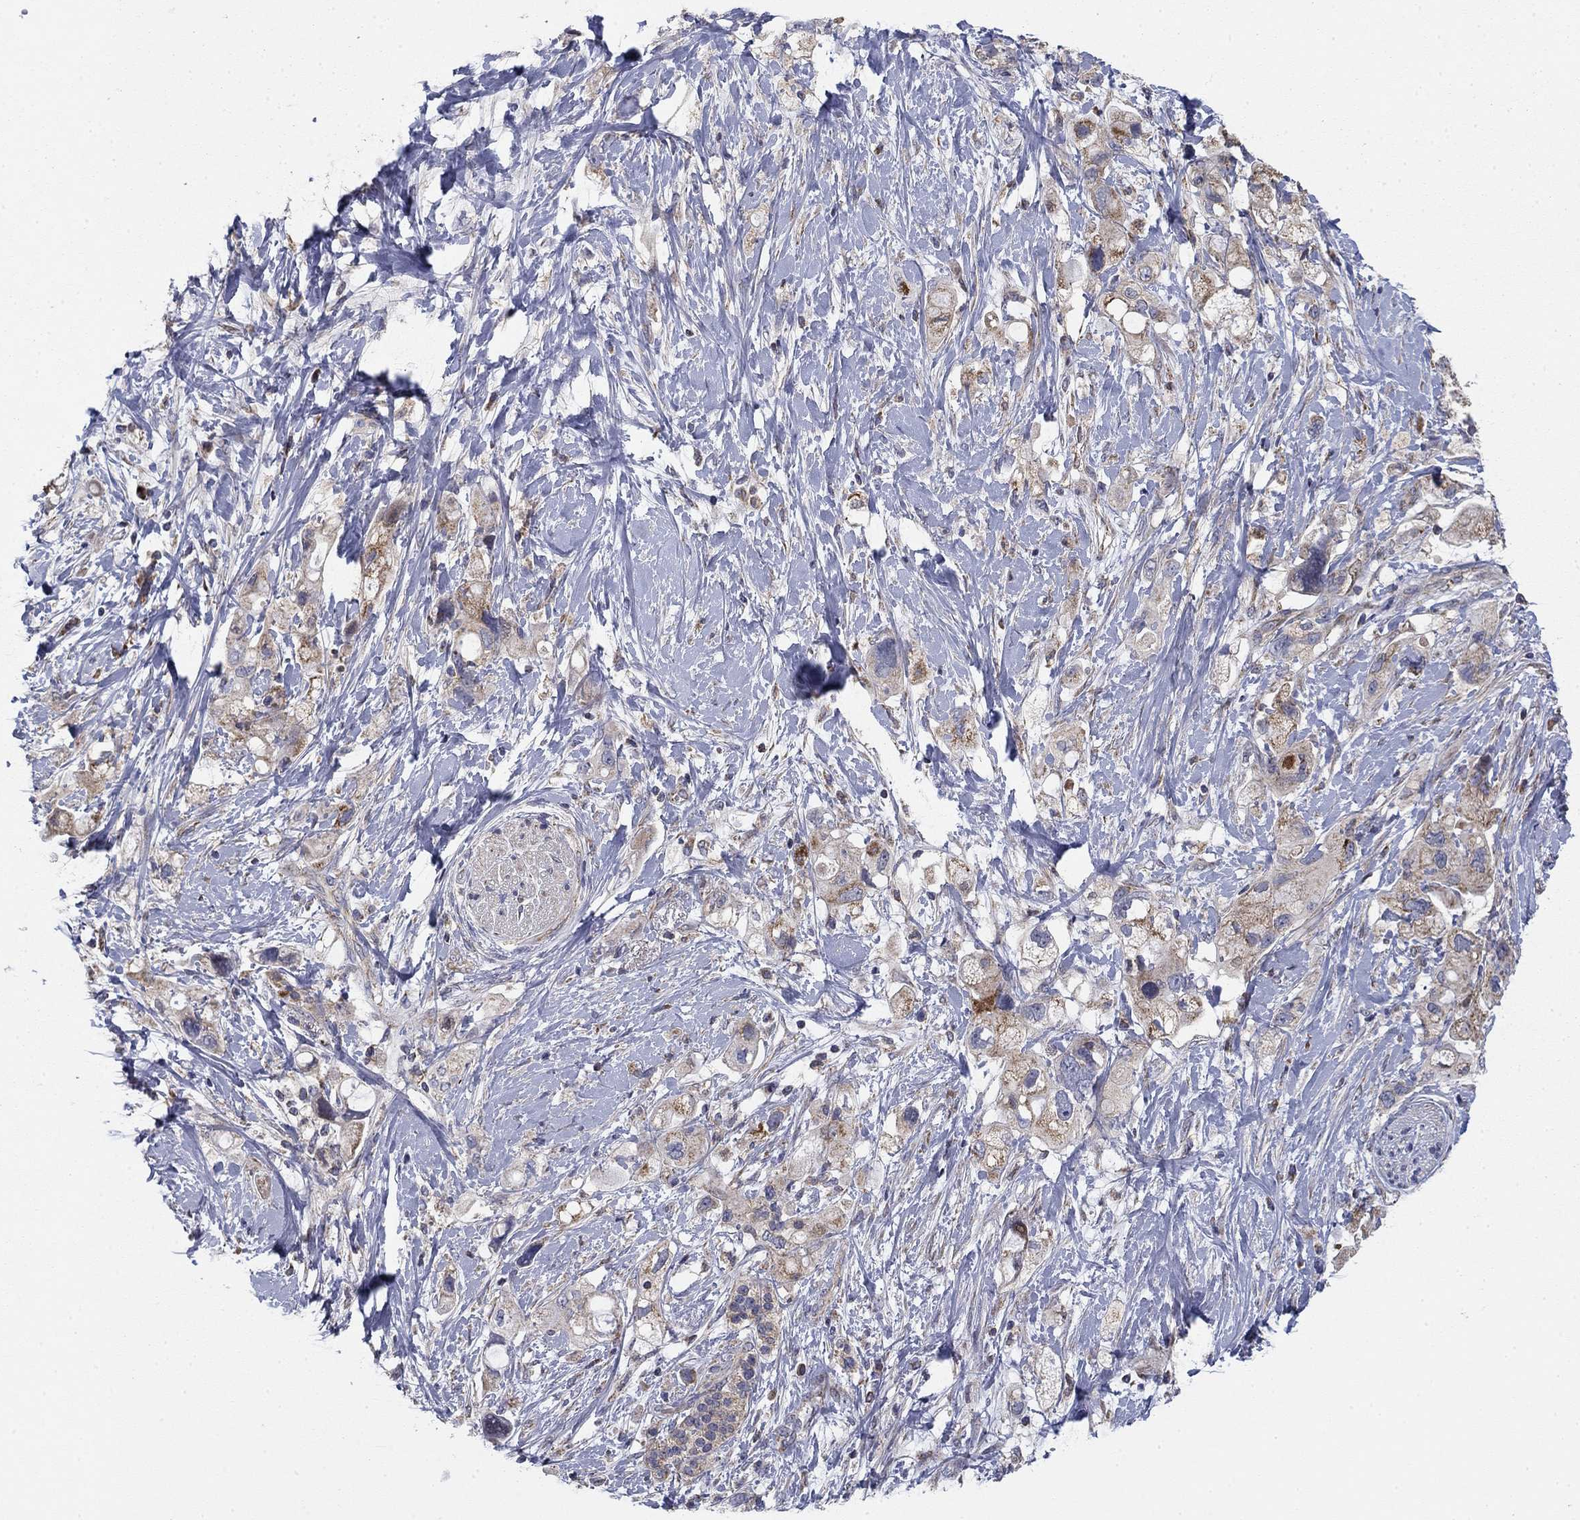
{"staining": {"intensity": "moderate", "quantity": "<25%", "location": "cytoplasmic/membranous"}, "tissue": "pancreatic cancer", "cell_type": "Tumor cells", "image_type": "cancer", "snomed": [{"axis": "morphology", "description": "Adenocarcinoma, NOS"}, {"axis": "topography", "description": "Pancreas"}], "caption": "Tumor cells display moderate cytoplasmic/membranous expression in approximately <25% of cells in pancreatic cancer.", "gene": "MMAA", "patient": {"sex": "female", "age": 56}}